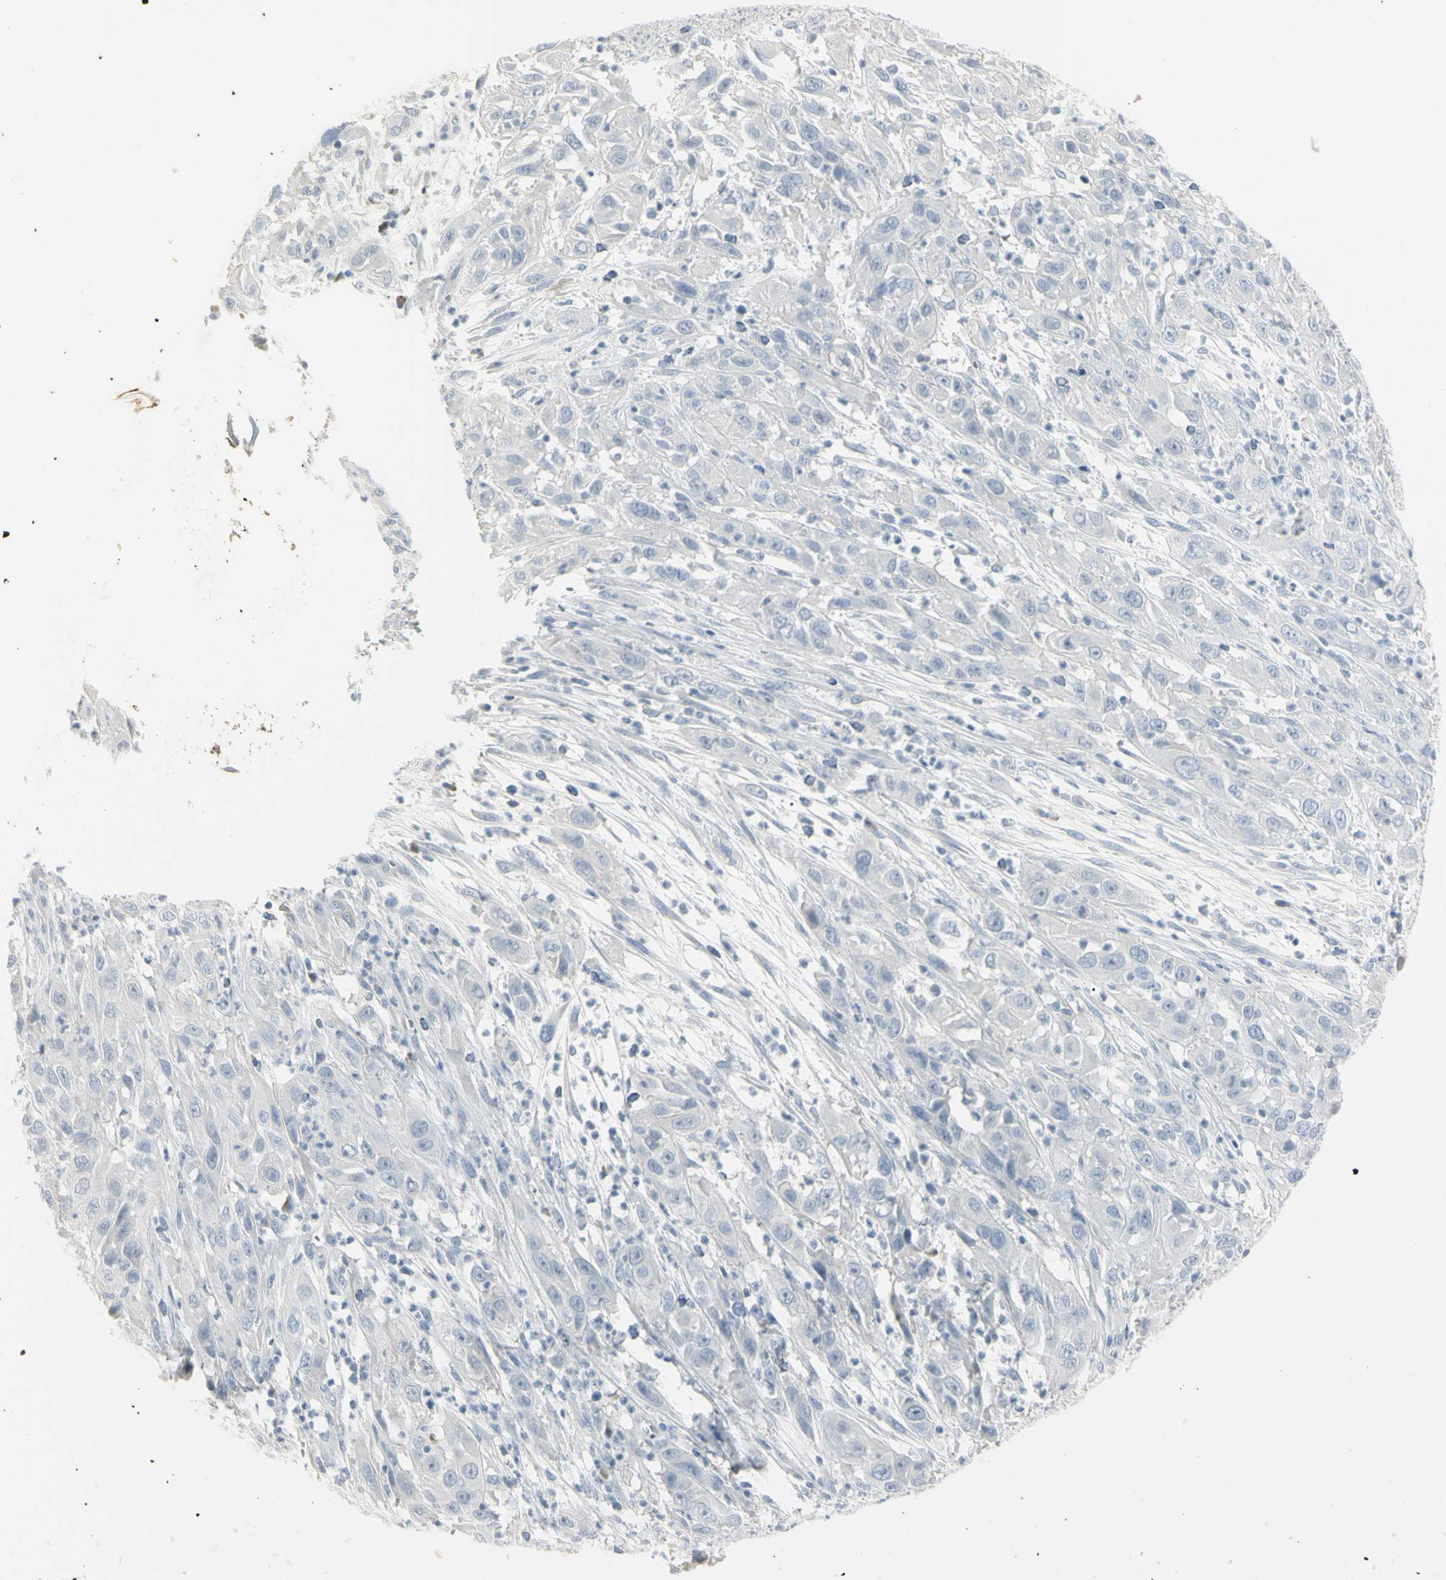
{"staining": {"intensity": "negative", "quantity": "none", "location": "none"}, "tissue": "cervical cancer", "cell_type": "Tumor cells", "image_type": "cancer", "snomed": [{"axis": "morphology", "description": "Squamous cell carcinoma, NOS"}, {"axis": "topography", "description": "Cervix"}], "caption": "Cervical cancer (squamous cell carcinoma) was stained to show a protein in brown. There is no significant staining in tumor cells.", "gene": "PIP", "patient": {"sex": "female", "age": 32}}